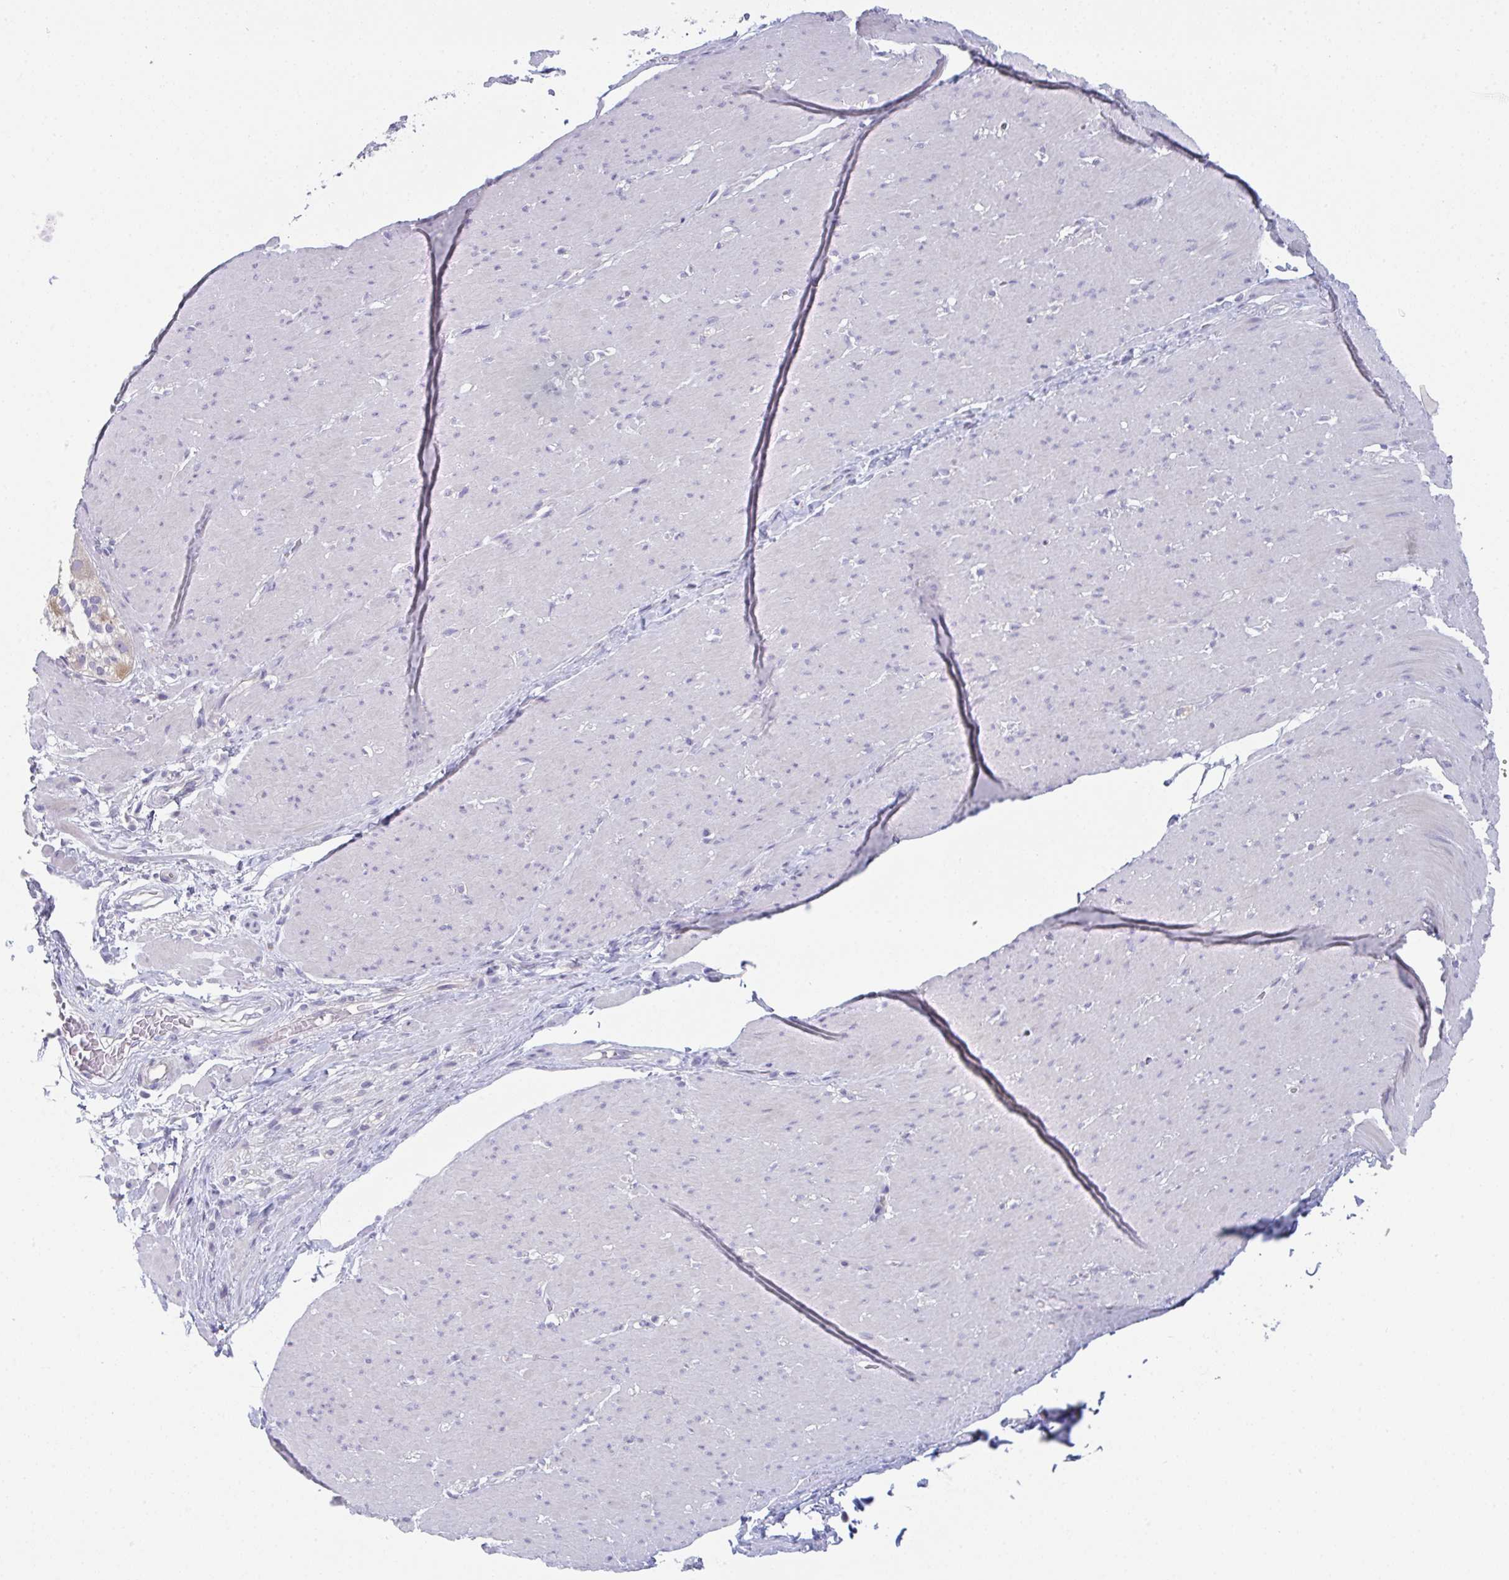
{"staining": {"intensity": "negative", "quantity": "none", "location": "none"}, "tissue": "smooth muscle", "cell_type": "Smooth muscle cells", "image_type": "normal", "snomed": [{"axis": "morphology", "description": "Normal tissue, NOS"}, {"axis": "topography", "description": "Smooth muscle"}, {"axis": "topography", "description": "Rectum"}], "caption": "Smooth muscle cells are negative for brown protein staining in unremarkable smooth muscle. Brightfield microscopy of immunohistochemistry (IHC) stained with DAB (brown) and hematoxylin (blue), captured at high magnification.", "gene": "PTPRD", "patient": {"sex": "male", "age": 53}}